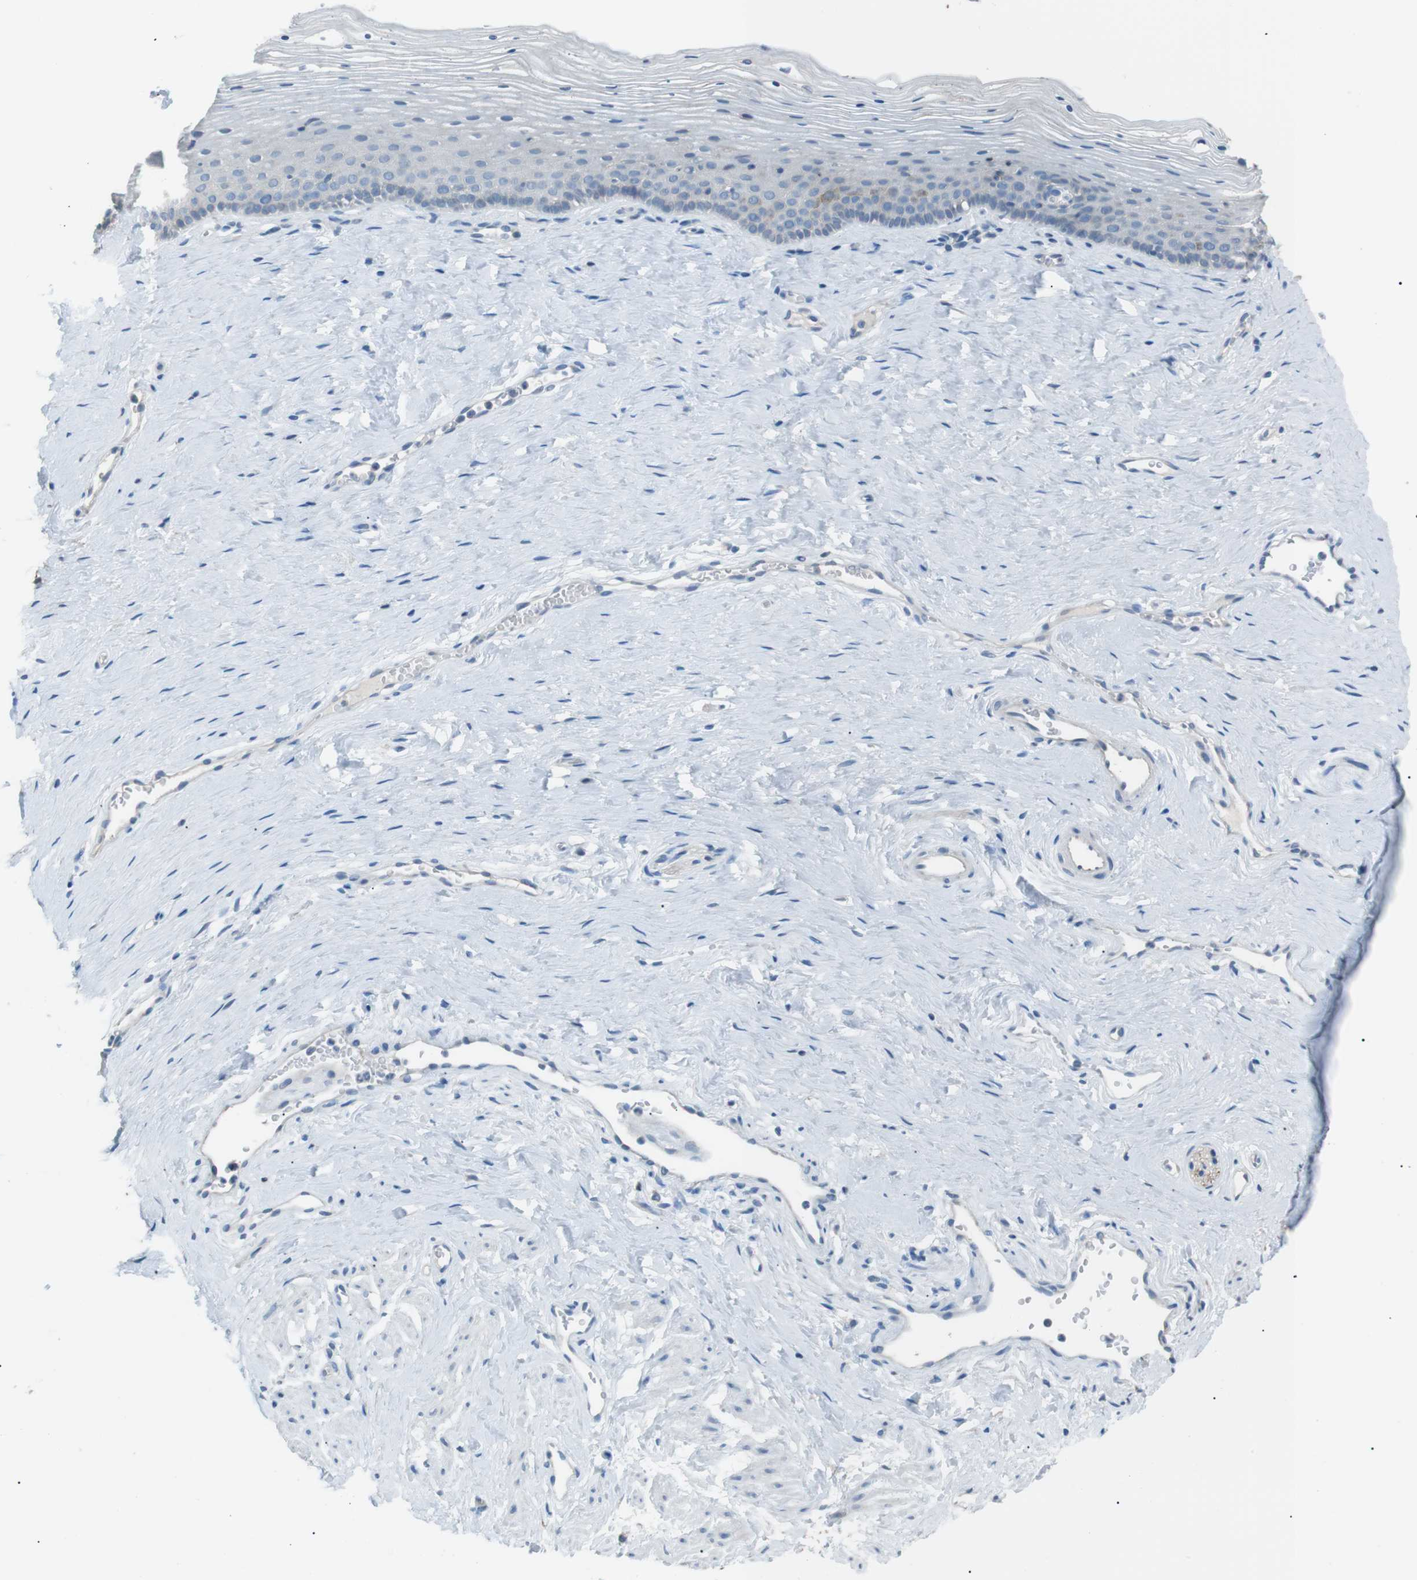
{"staining": {"intensity": "negative", "quantity": "none", "location": "none"}, "tissue": "vagina", "cell_type": "Squamous epithelial cells", "image_type": "normal", "snomed": [{"axis": "morphology", "description": "Normal tissue, NOS"}, {"axis": "topography", "description": "Vagina"}], "caption": "This is a histopathology image of IHC staining of normal vagina, which shows no expression in squamous epithelial cells. (Brightfield microscopy of DAB IHC at high magnification).", "gene": "CDH26", "patient": {"sex": "female", "age": 32}}